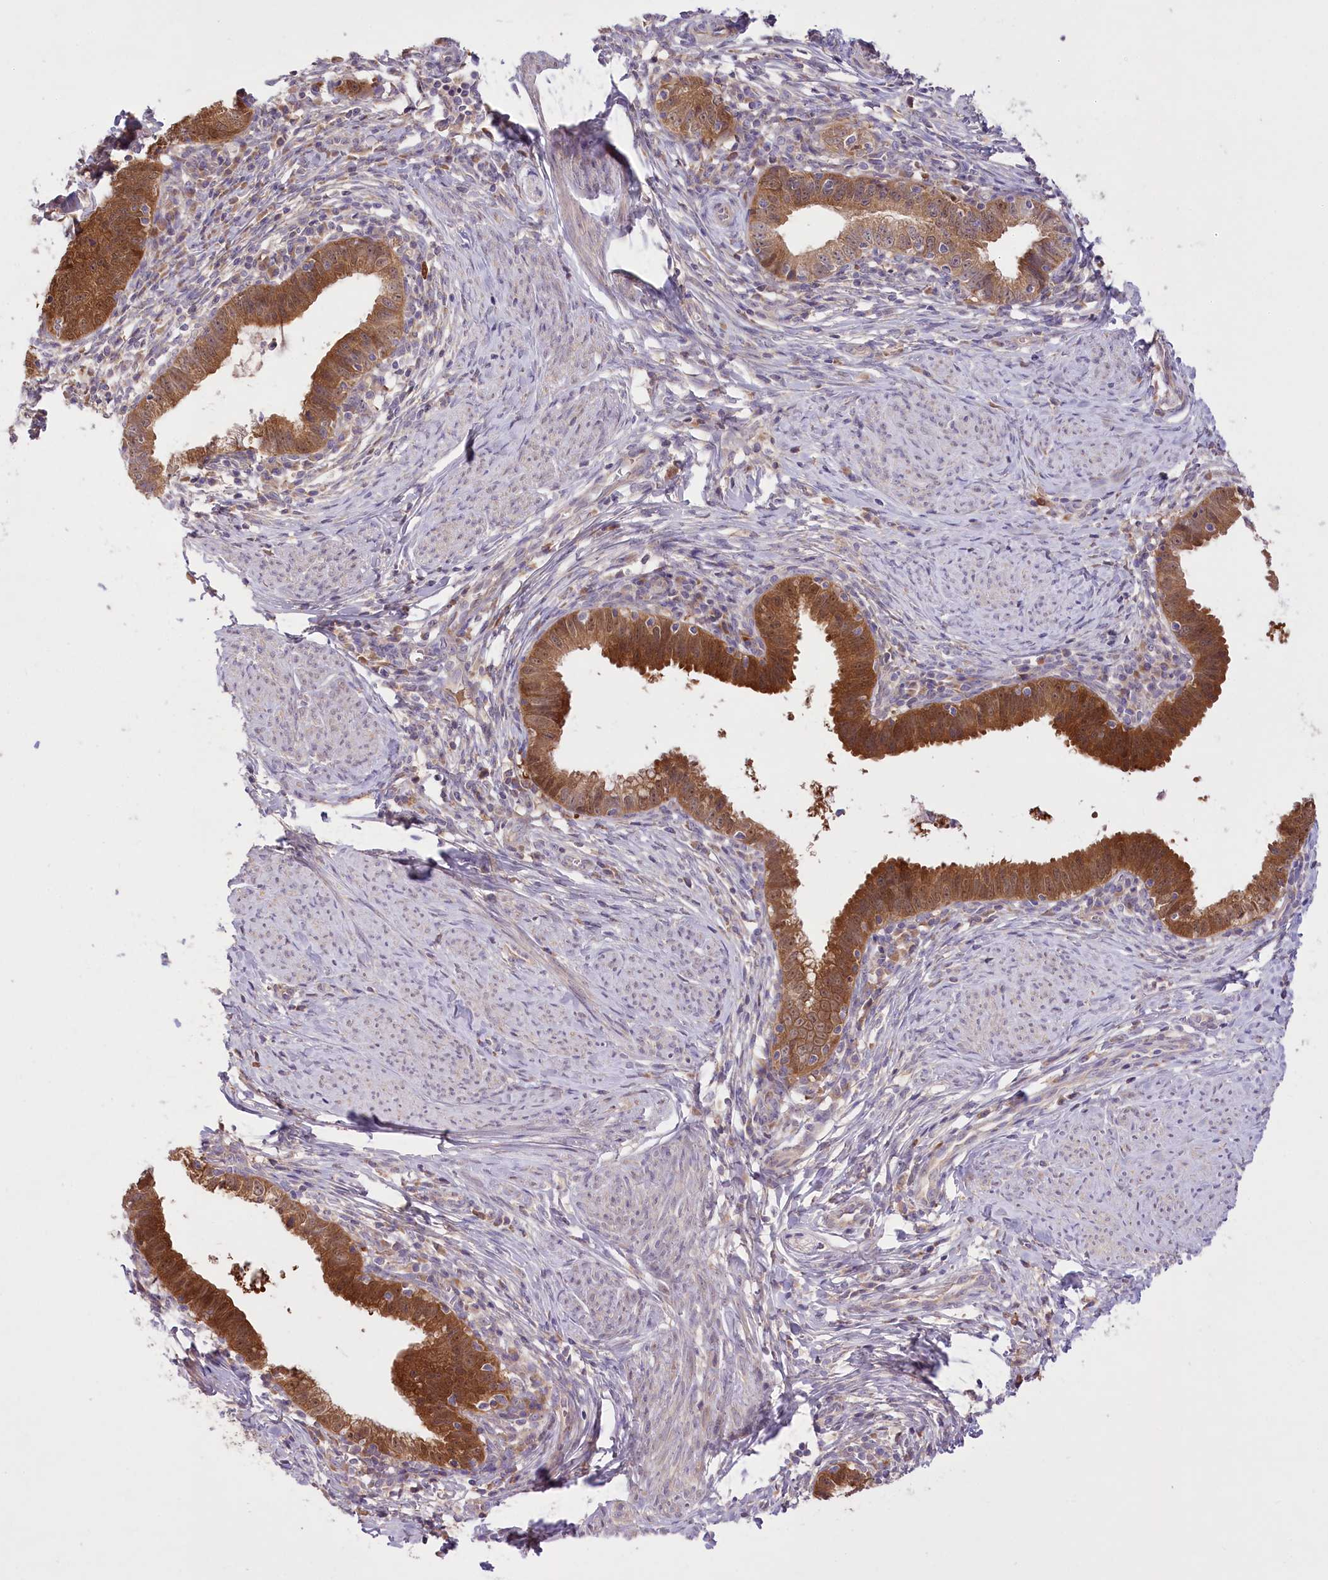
{"staining": {"intensity": "strong", "quantity": ">75%", "location": "cytoplasmic/membranous"}, "tissue": "cervical cancer", "cell_type": "Tumor cells", "image_type": "cancer", "snomed": [{"axis": "morphology", "description": "Adenocarcinoma, NOS"}, {"axis": "topography", "description": "Cervix"}], "caption": "This is an image of immunohistochemistry (IHC) staining of adenocarcinoma (cervical), which shows strong expression in the cytoplasmic/membranous of tumor cells.", "gene": "PBLD", "patient": {"sex": "female", "age": 36}}